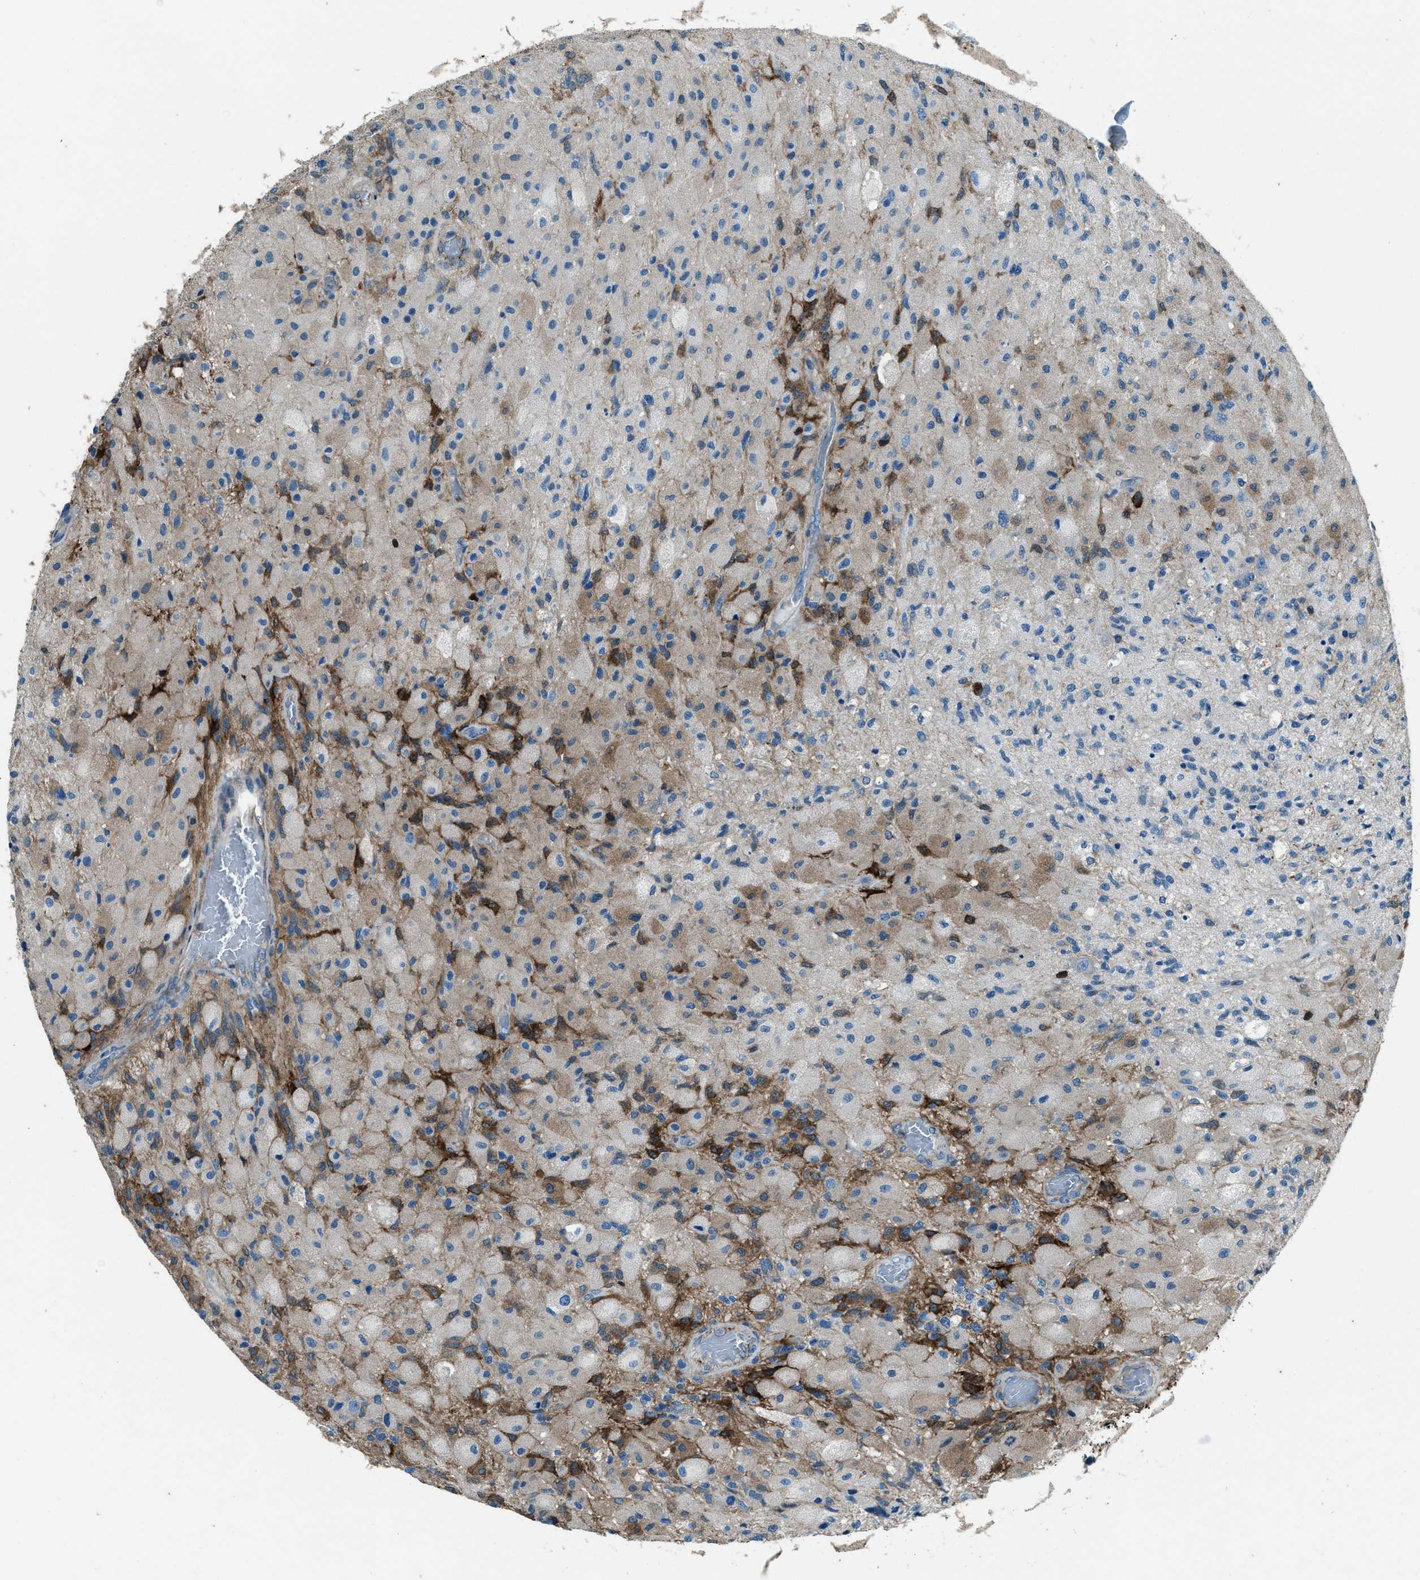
{"staining": {"intensity": "strong", "quantity": "<25%", "location": "cytoplasmic/membranous"}, "tissue": "glioma", "cell_type": "Tumor cells", "image_type": "cancer", "snomed": [{"axis": "morphology", "description": "Normal tissue, NOS"}, {"axis": "morphology", "description": "Glioma, malignant, High grade"}, {"axis": "topography", "description": "Cerebral cortex"}], "caption": "Glioma stained for a protein demonstrates strong cytoplasmic/membranous positivity in tumor cells. (Stains: DAB in brown, nuclei in blue, Microscopy: brightfield microscopy at high magnification).", "gene": "SVIL", "patient": {"sex": "male", "age": 77}}